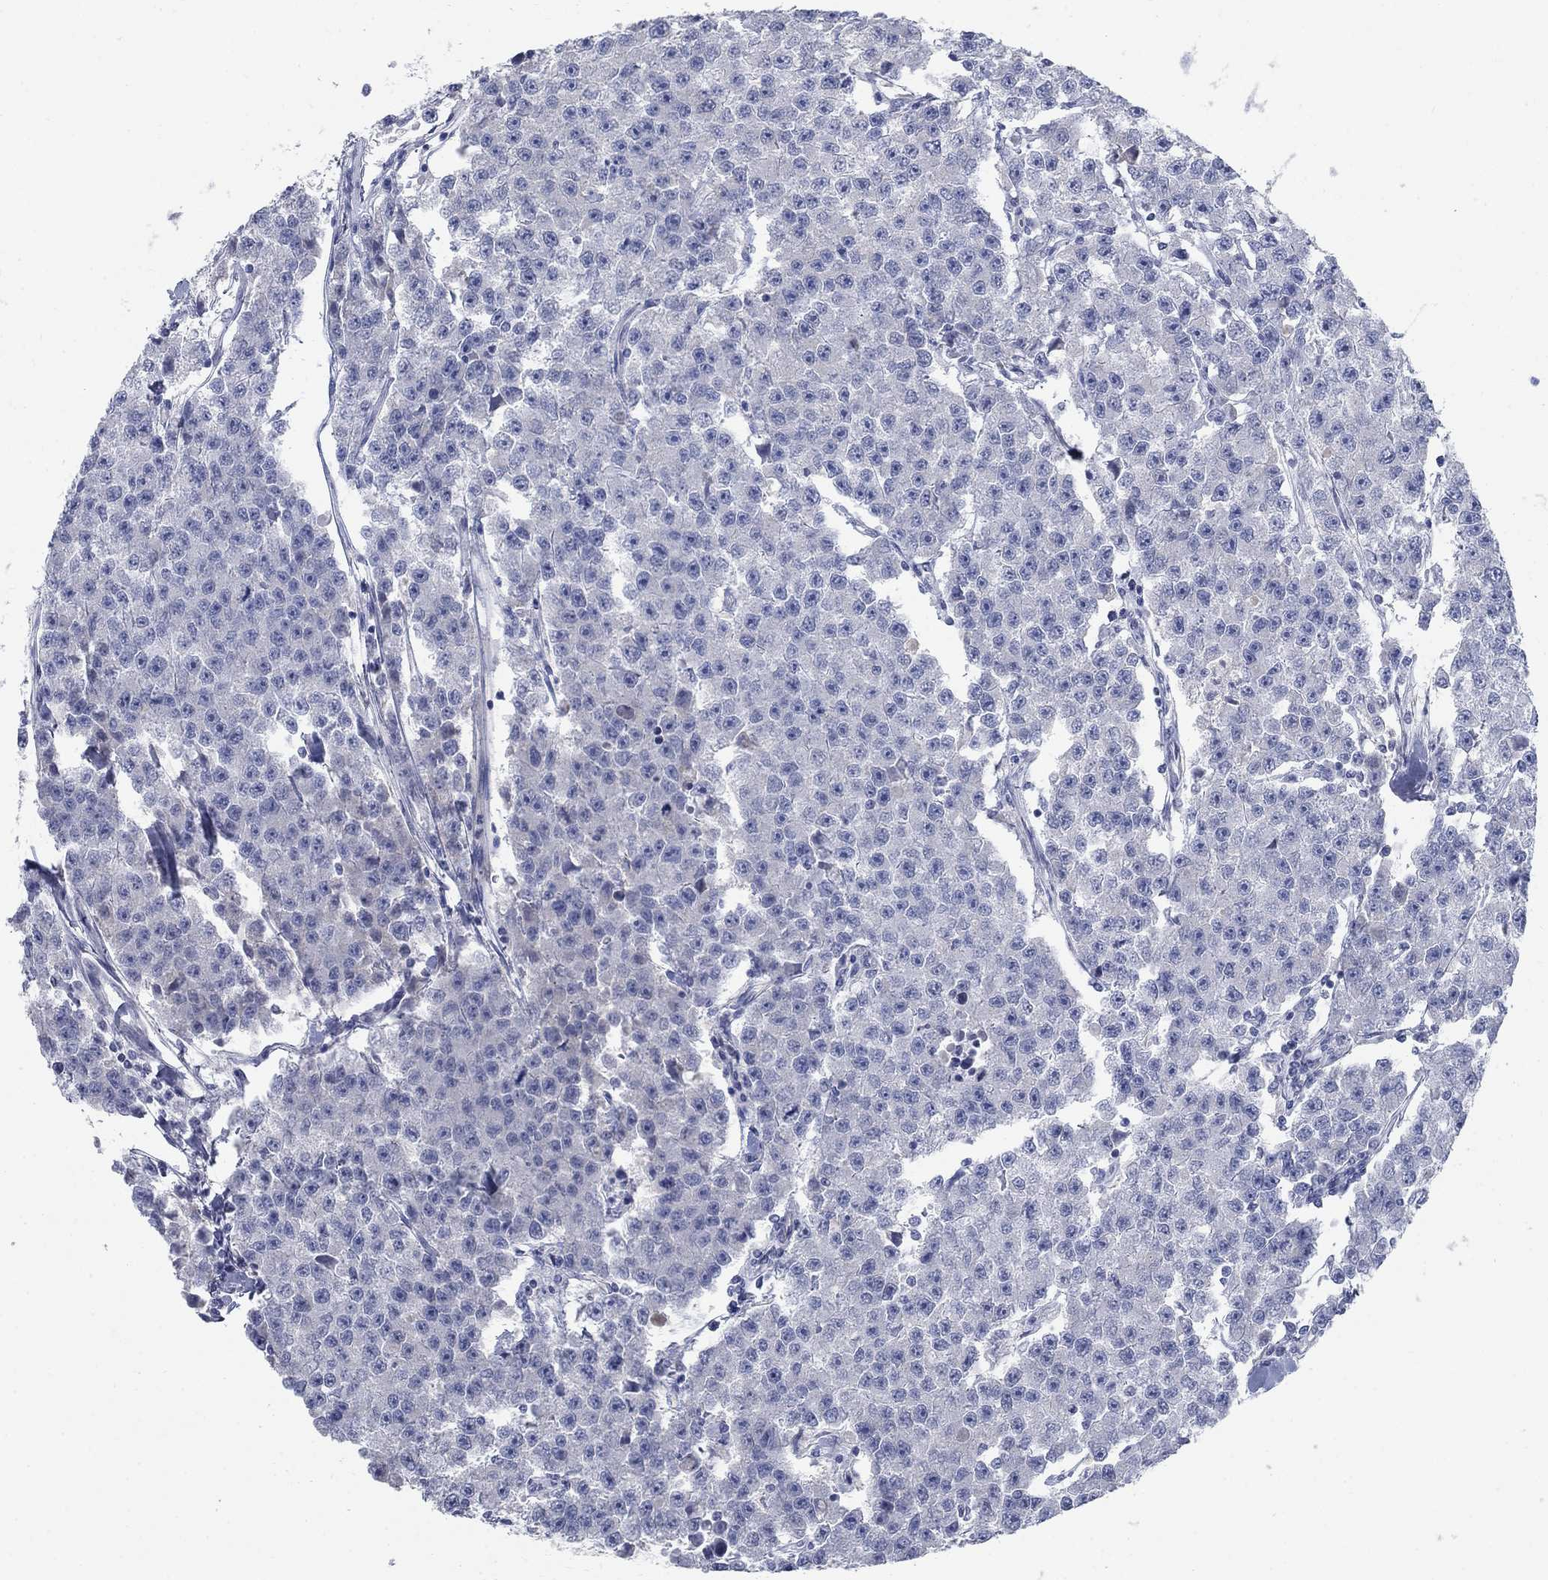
{"staining": {"intensity": "negative", "quantity": "none", "location": "none"}, "tissue": "testis cancer", "cell_type": "Tumor cells", "image_type": "cancer", "snomed": [{"axis": "morphology", "description": "Seminoma, NOS"}, {"axis": "topography", "description": "Testis"}], "caption": "Photomicrograph shows no protein staining in tumor cells of testis seminoma tissue. (IHC, brightfield microscopy, high magnification).", "gene": "DNER", "patient": {"sex": "male", "age": 59}}